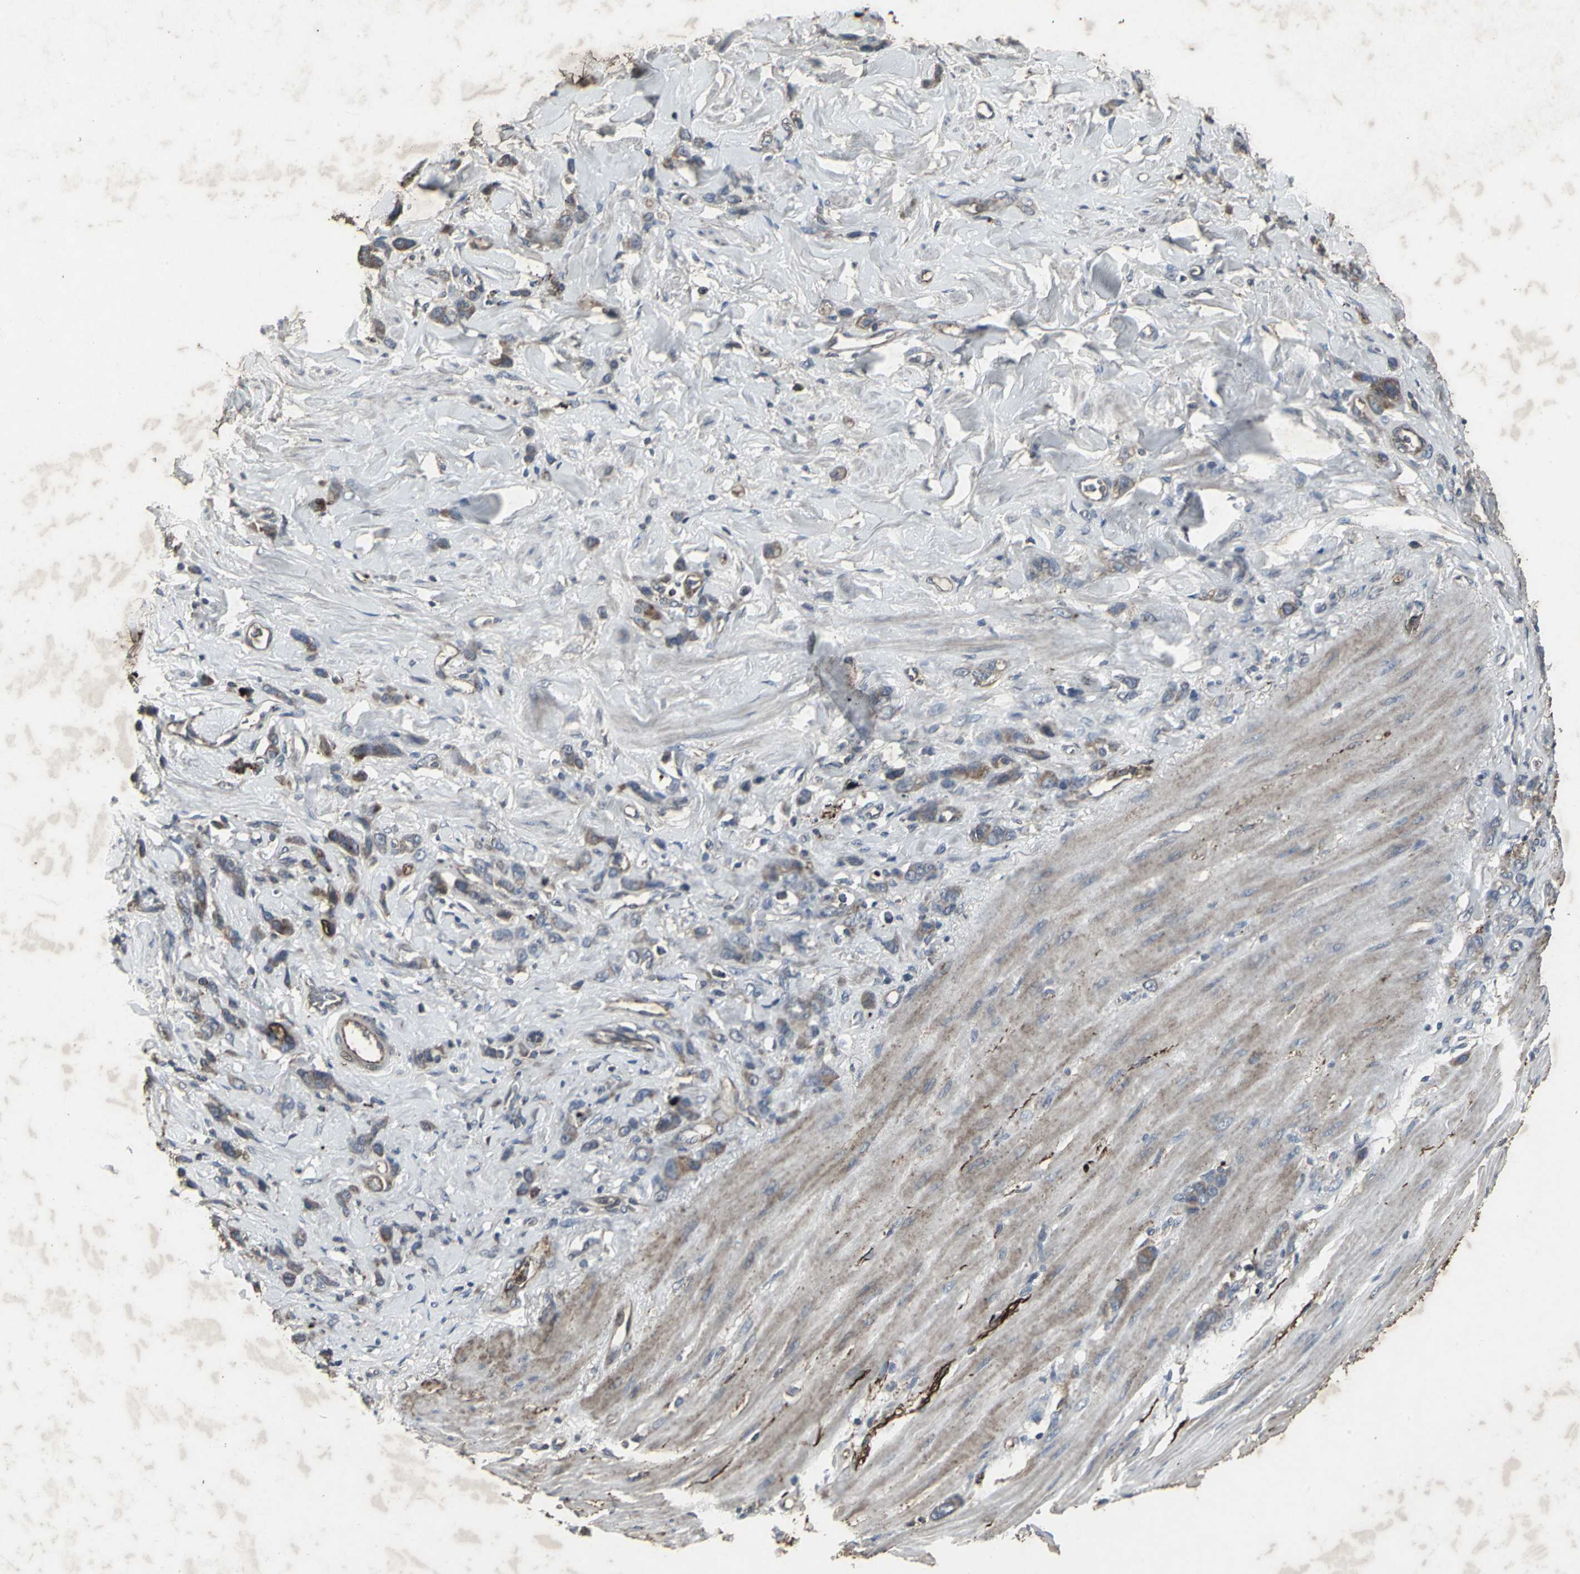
{"staining": {"intensity": "moderate", "quantity": ">75%", "location": "cytoplasmic/membranous"}, "tissue": "stomach cancer", "cell_type": "Tumor cells", "image_type": "cancer", "snomed": [{"axis": "morphology", "description": "Normal tissue, NOS"}, {"axis": "morphology", "description": "Adenocarcinoma, NOS"}, {"axis": "topography", "description": "Stomach"}], "caption": "An immunohistochemistry image of neoplastic tissue is shown. Protein staining in brown highlights moderate cytoplasmic/membranous positivity in stomach cancer within tumor cells.", "gene": "CCR9", "patient": {"sex": "male", "age": 82}}